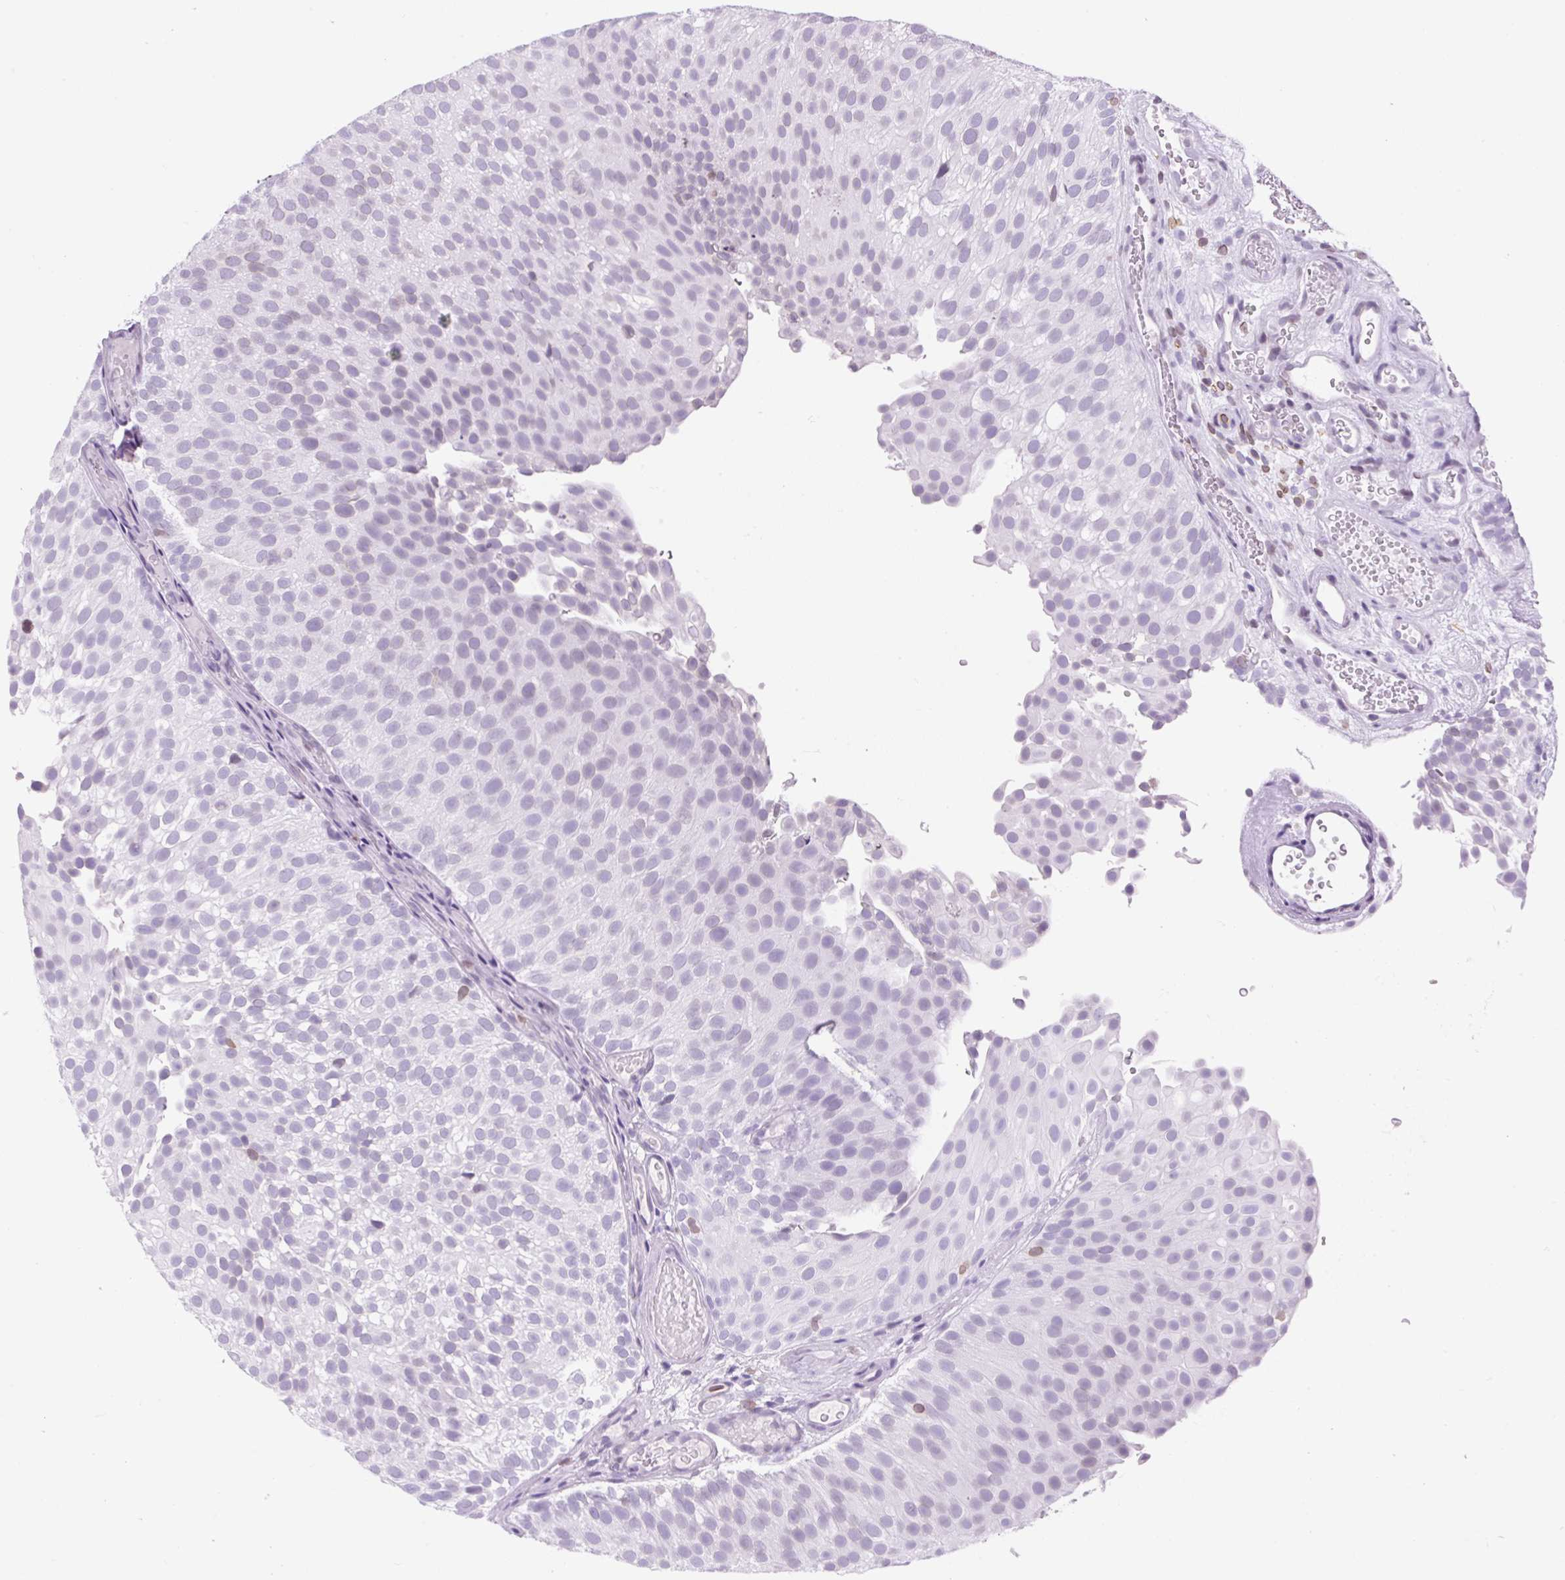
{"staining": {"intensity": "weak", "quantity": "<25%", "location": "cytoplasmic/membranous,nuclear"}, "tissue": "urothelial cancer", "cell_type": "Tumor cells", "image_type": "cancer", "snomed": [{"axis": "morphology", "description": "Urothelial carcinoma, Low grade"}, {"axis": "topography", "description": "Urinary bladder"}], "caption": "Image shows no significant protein staining in tumor cells of low-grade urothelial carcinoma.", "gene": "VPREB1", "patient": {"sex": "male", "age": 78}}